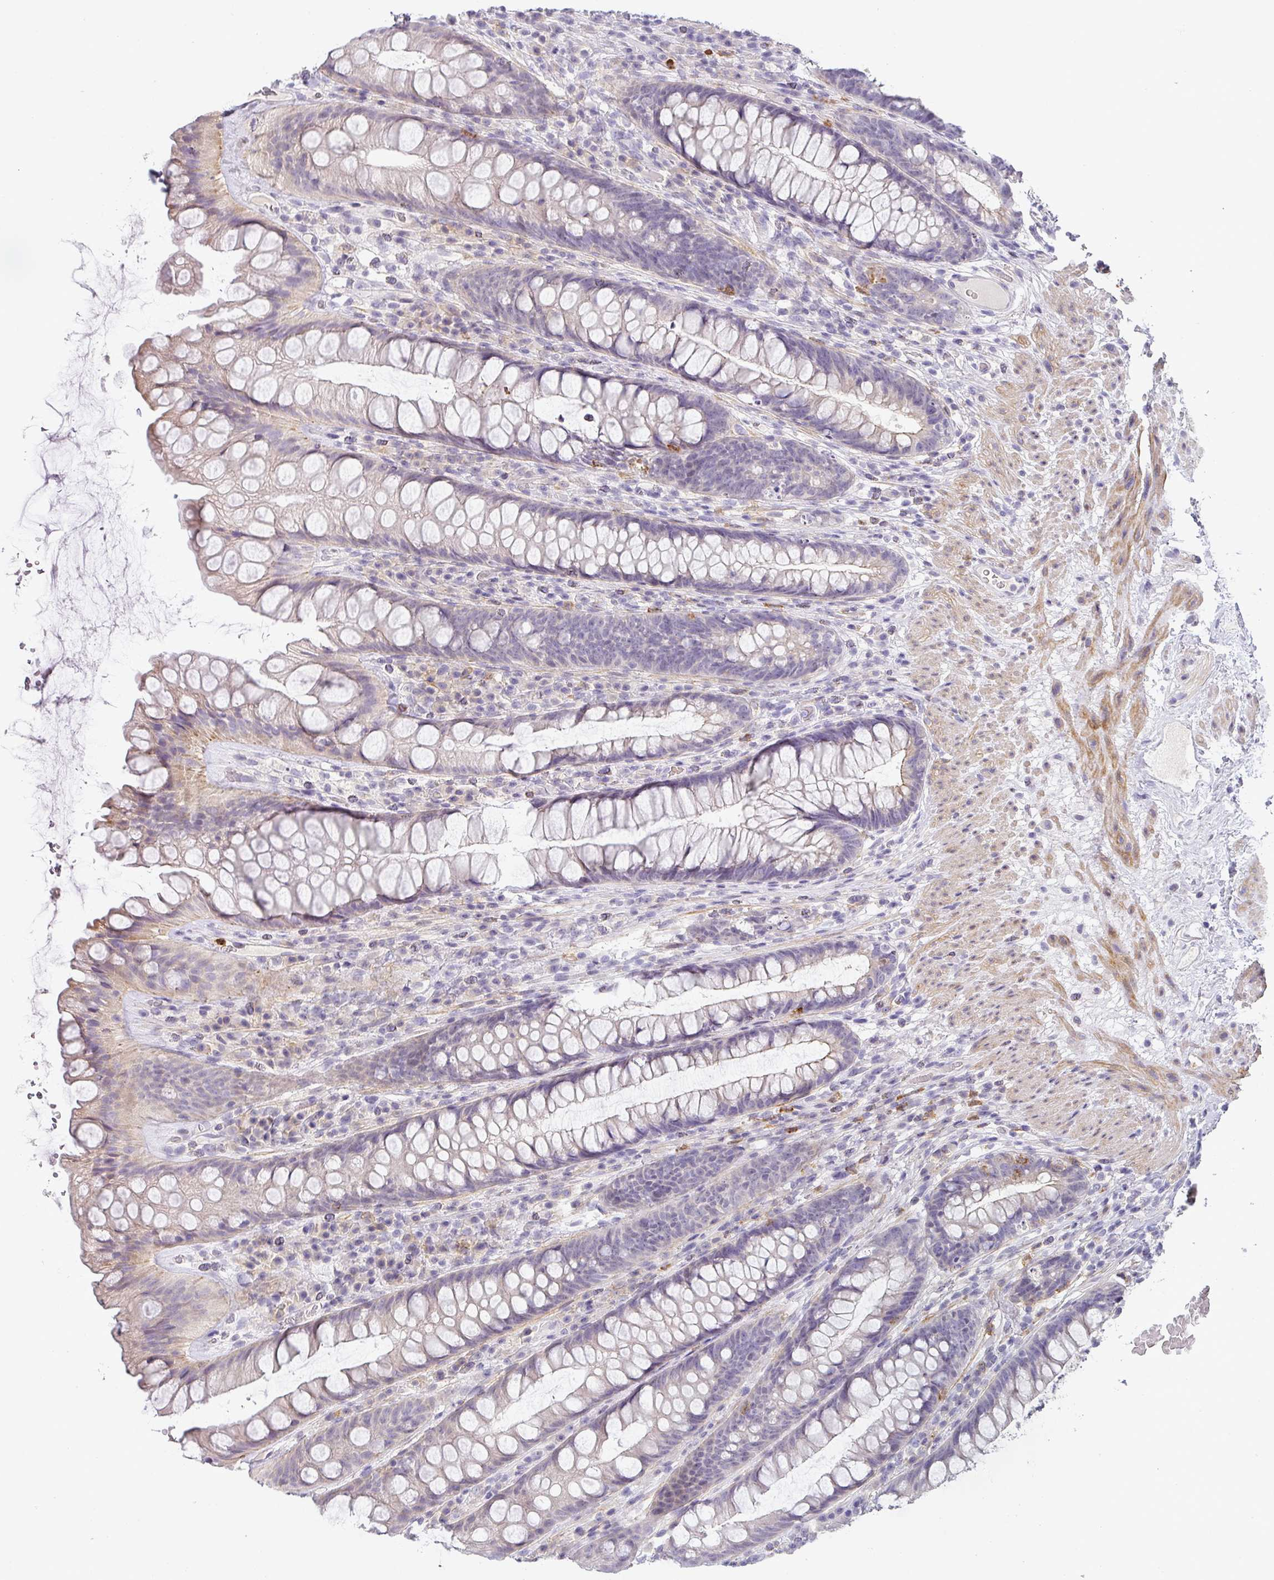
{"staining": {"intensity": "negative", "quantity": "none", "location": "none"}, "tissue": "rectum", "cell_type": "Glandular cells", "image_type": "normal", "snomed": [{"axis": "morphology", "description": "Normal tissue, NOS"}, {"axis": "topography", "description": "Rectum"}], "caption": "DAB (3,3'-diaminobenzidine) immunohistochemical staining of benign human rectum reveals no significant expression in glandular cells. Nuclei are stained in blue.", "gene": "BTLA", "patient": {"sex": "male", "age": 74}}